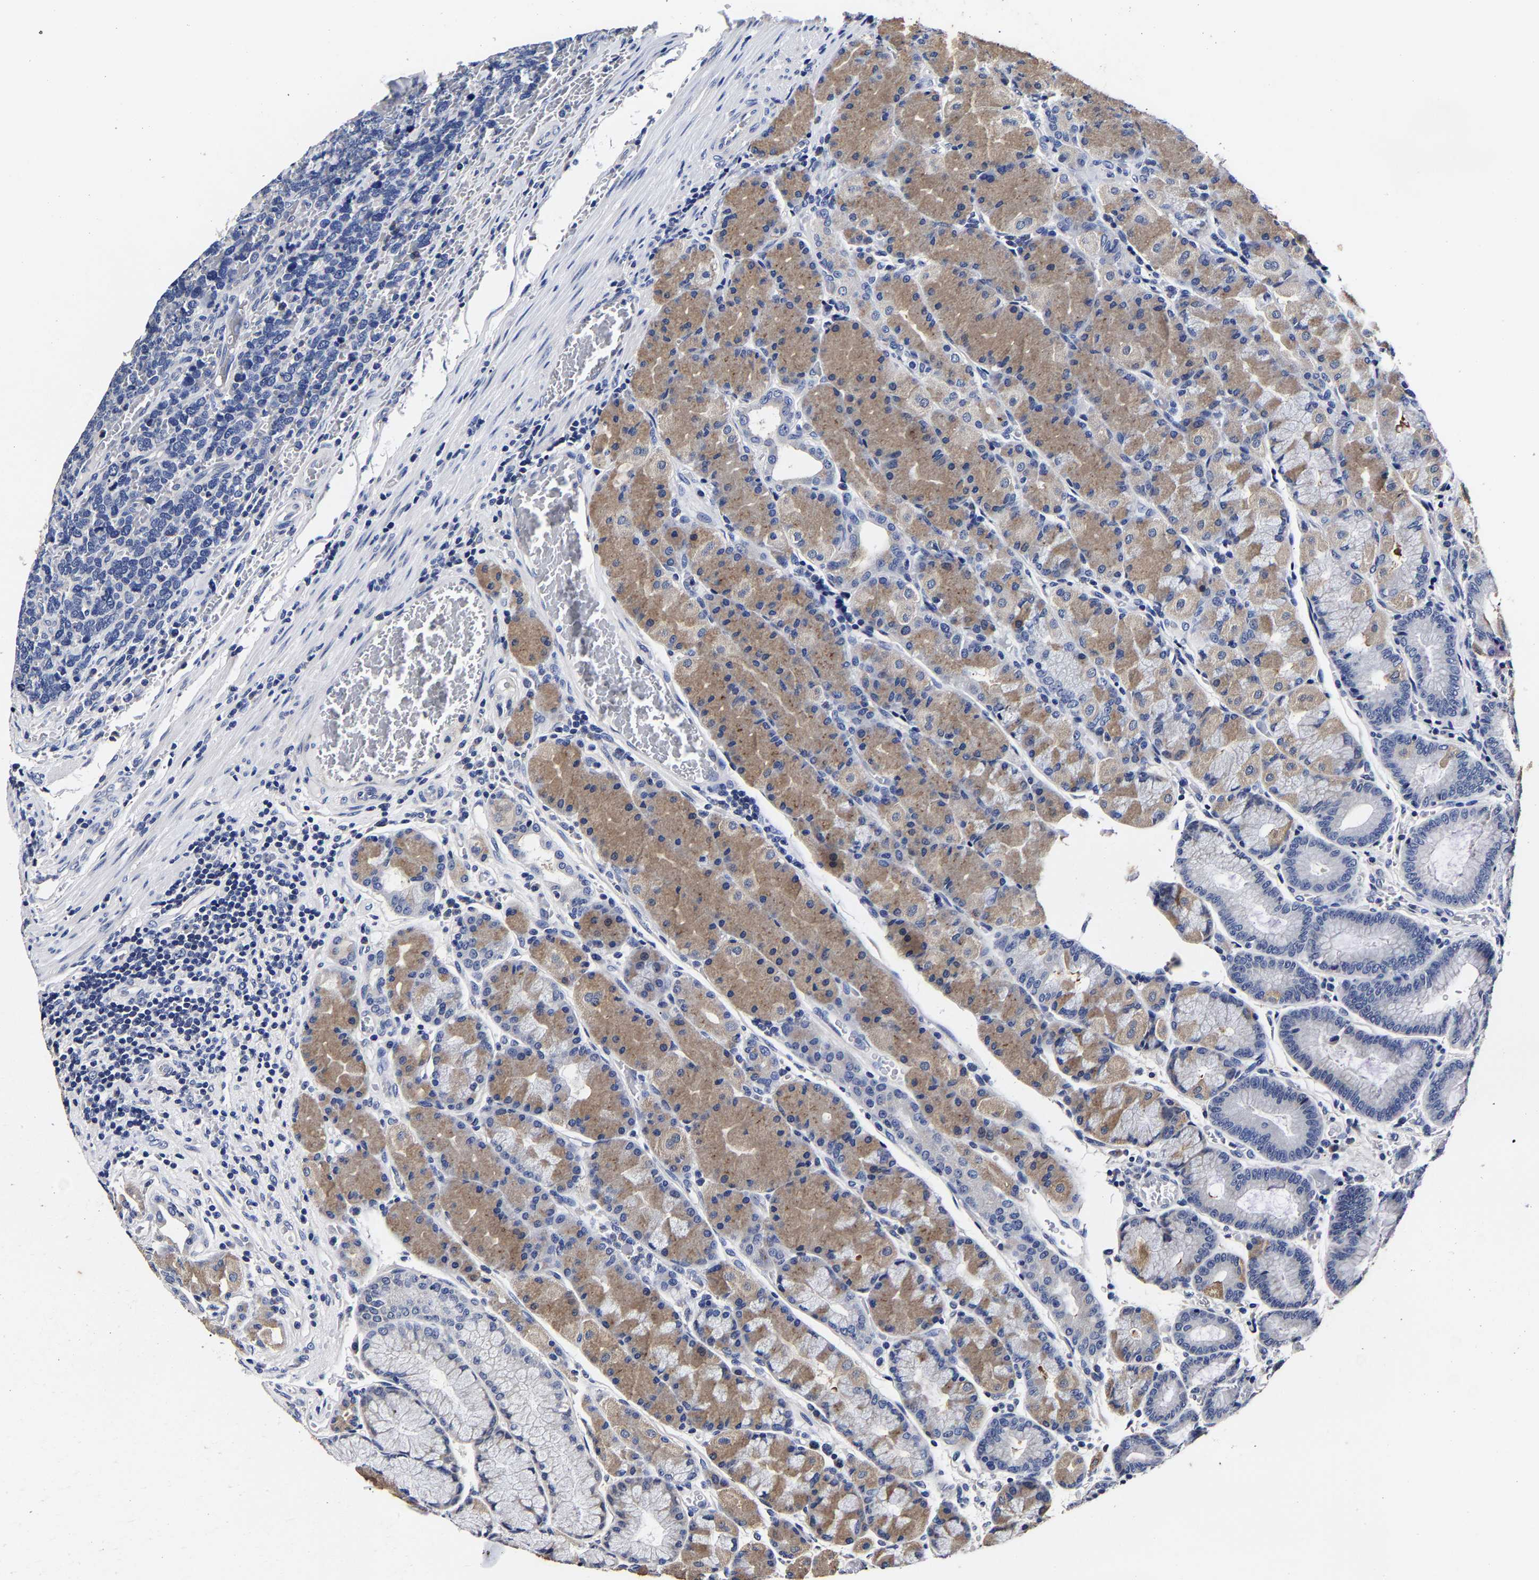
{"staining": {"intensity": "moderate", "quantity": "25%-75%", "location": "cytoplasmic/membranous"}, "tissue": "stomach", "cell_type": "Glandular cells", "image_type": "normal", "snomed": [{"axis": "morphology", "description": "Normal tissue, NOS"}, {"axis": "morphology", "description": "Carcinoid, malignant, NOS"}, {"axis": "topography", "description": "Stomach, upper"}], "caption": "Protein expression by immunohistochemistry (IHC) demonstrates moderate cytoplasmic/membranous positivity in about 25%-75% of glandular cells in benign stomach.", "gene": "AKAP4", "patient": {"sex": "male", "age": 39}}